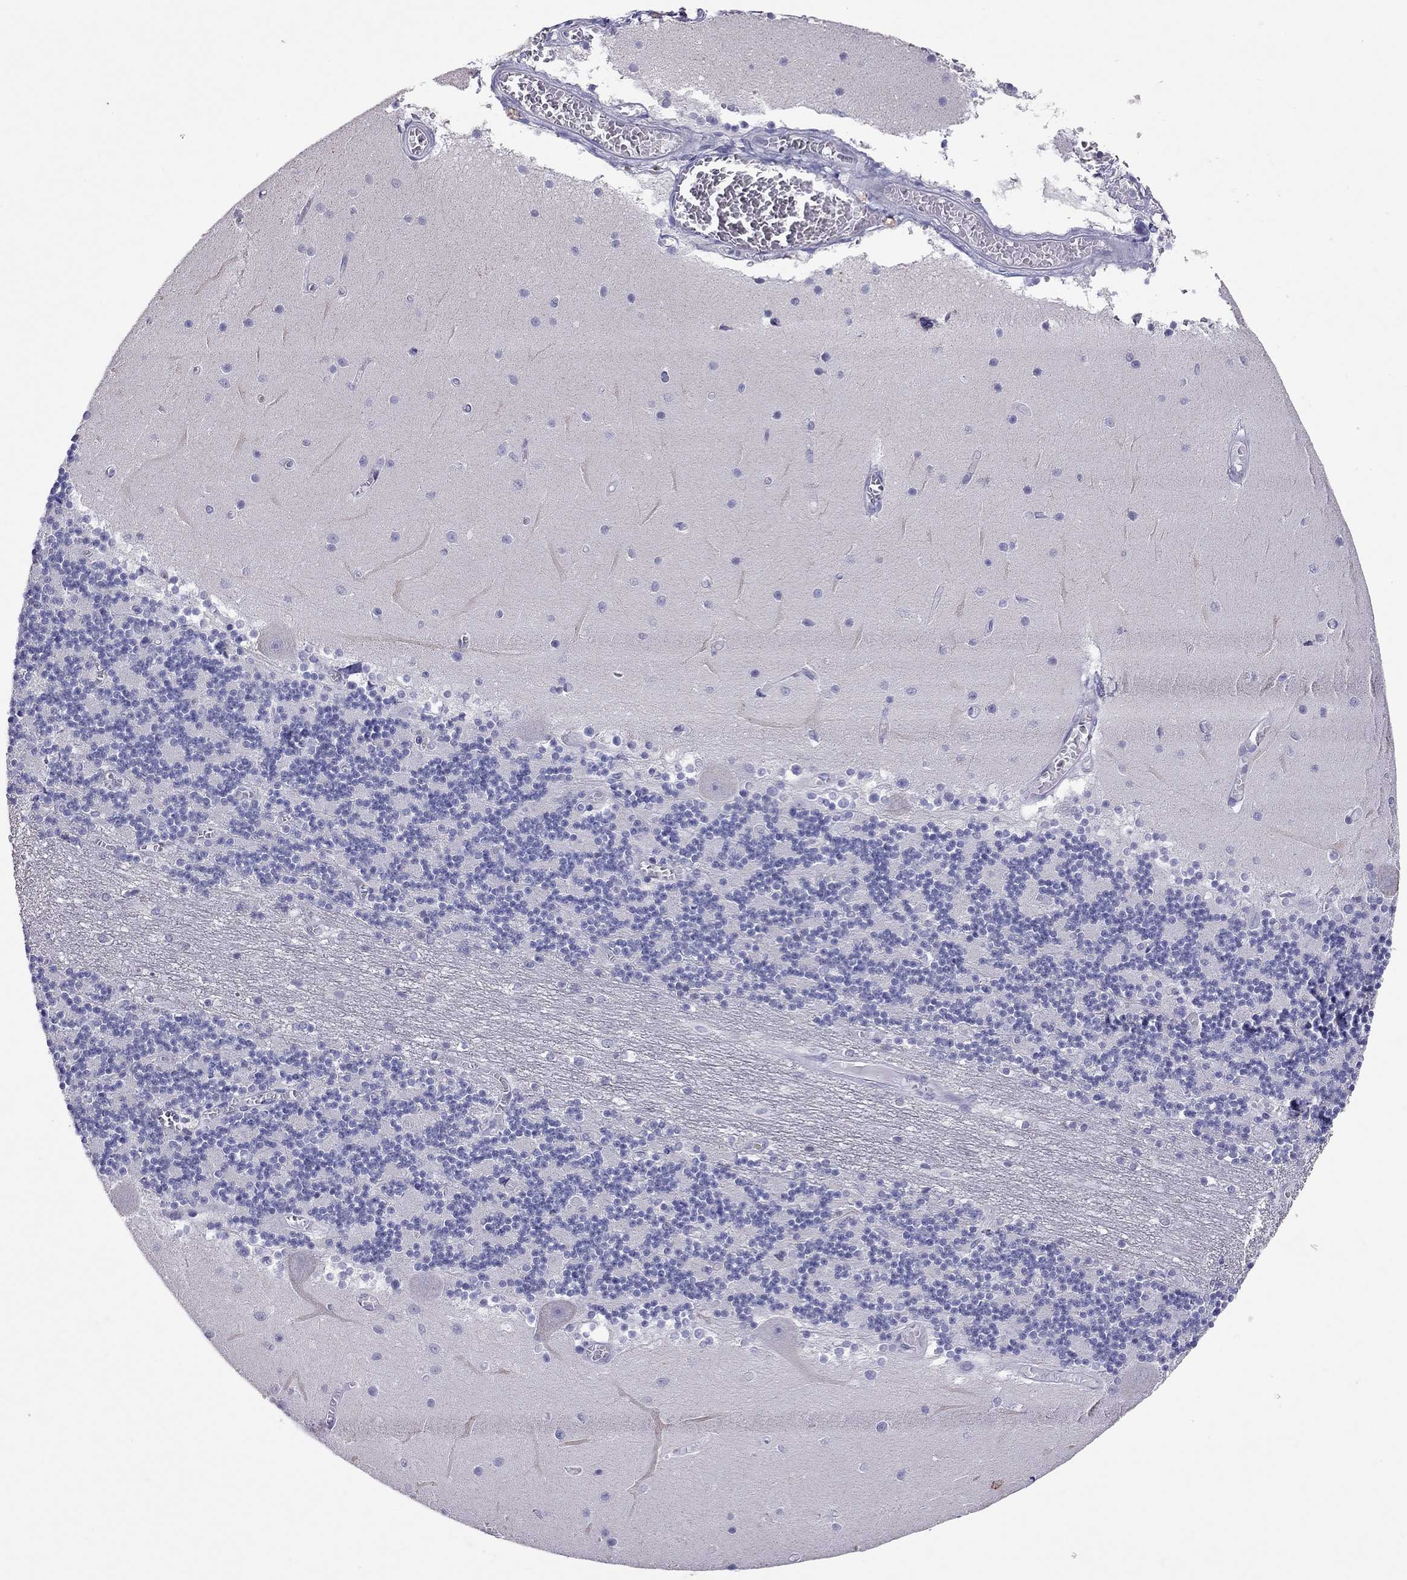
{"staining": {"intensity": "negative", "quantity": "none", "location": "none"}, "tissue": "cerebellum", "cell_type": "Cells in granular layer", "image_type": "normal", "snomed": [{"axis": "morphology", "description": "Normal tissue, NOS"}, {"axis": "topography", "description": "Cerebellum"}], "caption": "Immunohistochemical staining of normal human cerebellum demonstrates no significant staining in cells in granular layer.", "gene": "JHY", "patient": {"sex": "female", "age": 28}}